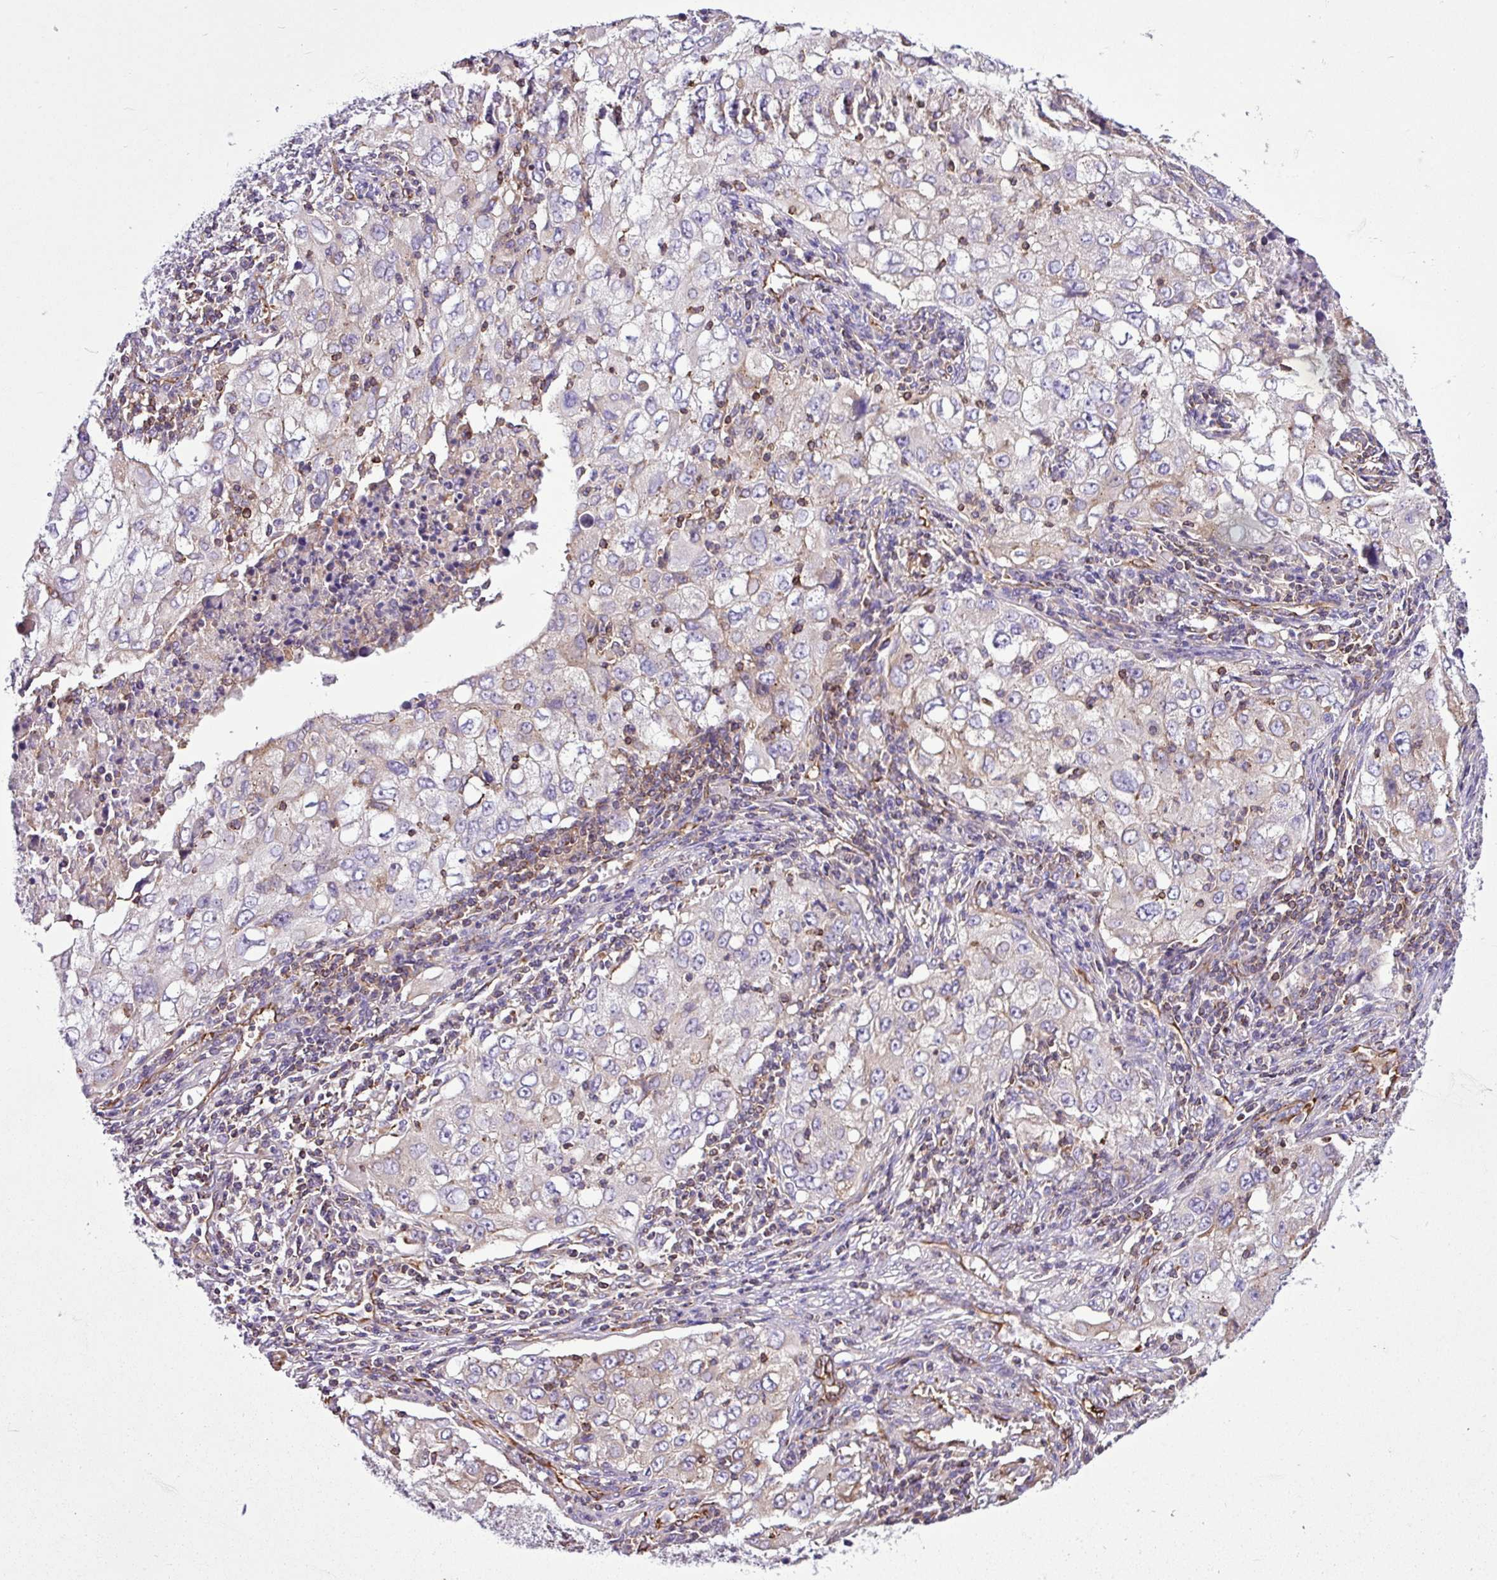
{"staining": {"intensity": "weak", "quantity": "<25%", "location": "cytoplasmic/membranous"}, "tissue": "lung cancer", "cell_type": "Tumor cells", "image_type": "cancer", "snomed": [{"axis": "morphology", "description": "Adenocarcinoma, NOS"}, {"axis": "morphology", "description": "Adenocarcinoma, metastatic, NOS"}, {"axis": "topography", "description": "Lymph node"}, {"axis": "topography", "description": "Lung"}], "caption": "An image of lung cancer (adenocarcinoma) stained for a protein demonstrates no brown staining in tumor cells.", "gene": "EME2", "patient": {"sex": "female", "age": 42}}